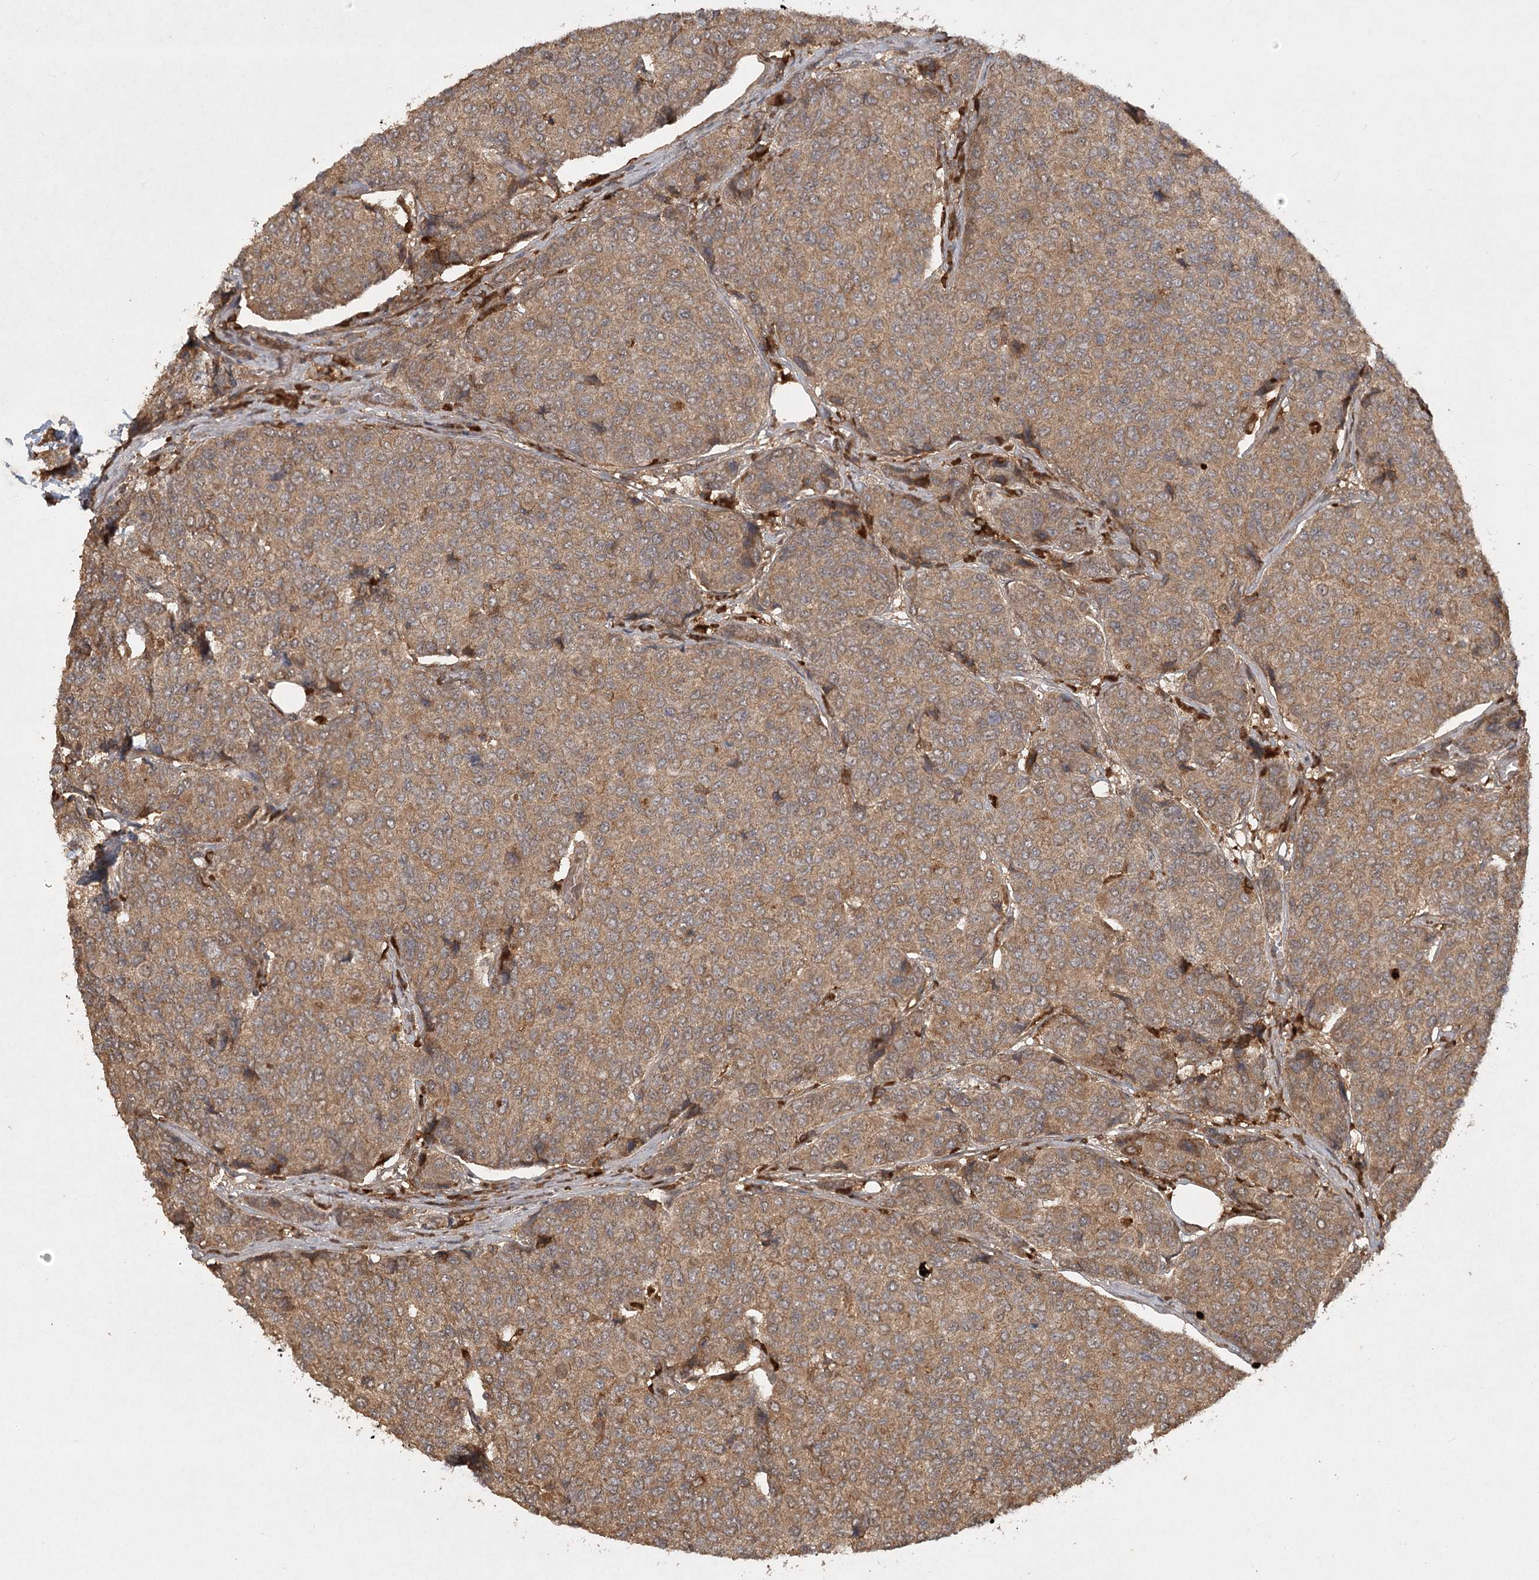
{"staining": {"intensity": "moderate", "quantity": ">75%", "location": "cytoplasmic/membranous"}, "tissue": "breast cancer", "cell_type": "Tumor cells", "image_type": "cancer", "snomed": [{"axis": "morphology", "description": "Duct carcinoma"}, {"axis": "topography", "description": "Breast"}], "caption": "IHC micrograph of human breast invasive ductal carcinoma stained for a protein (brown), which displays medium levels of moderate cytoplasmic/membranous expression in approximately >75% of tumor cells.", "gene": "ARL13A", "patient": {"sex": "female", "age": 55}}